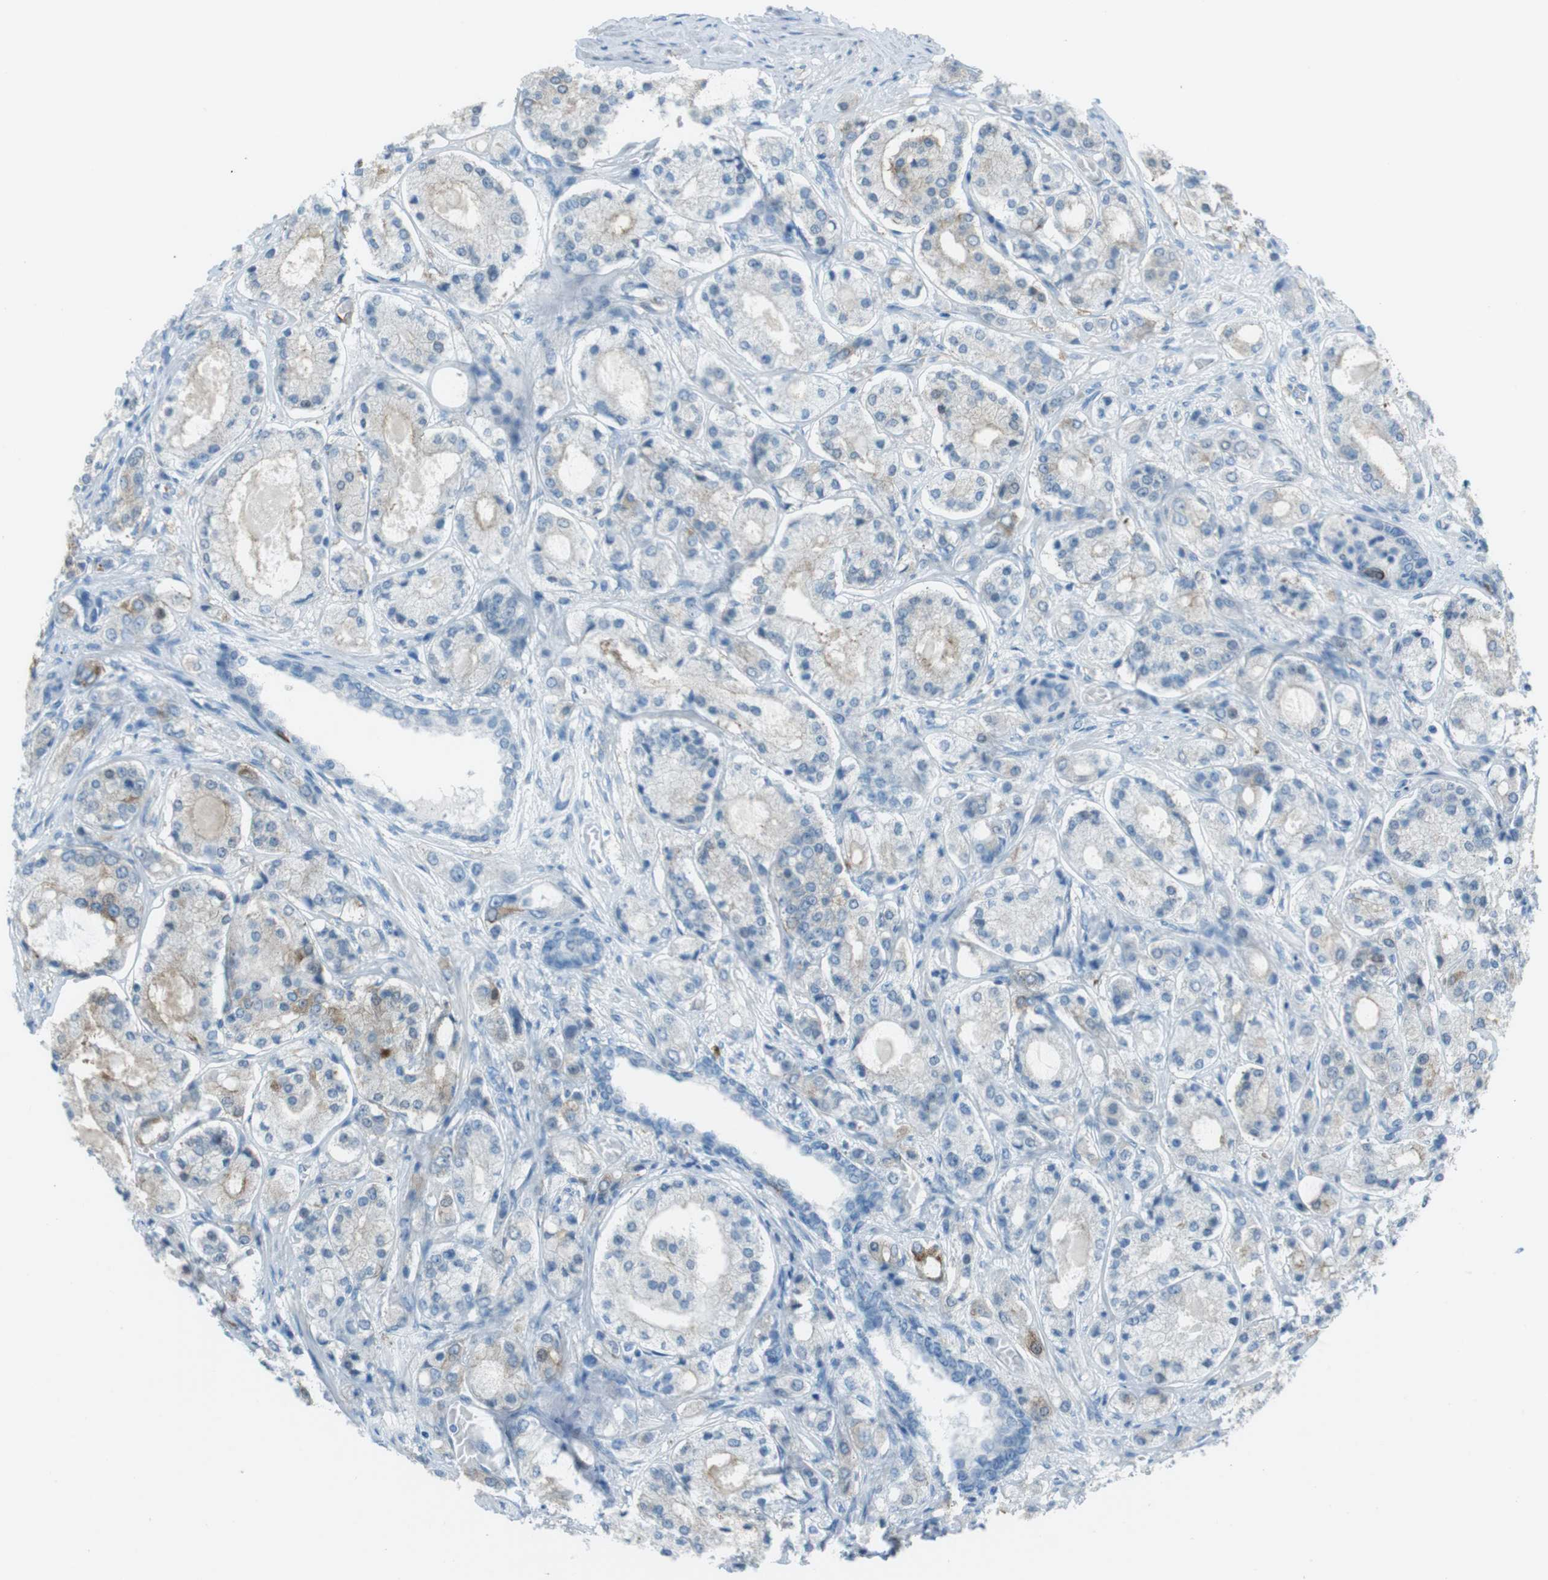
{"staining": {"intensity": "strong", "quantity": "<25%", "location": "cytoplasmic/membranous"}, "tissue": "prostate cancer", "cell_type": "Tumor cells", "image_type": "cancer", "snomed": [{"axis": "morphology", "description": "Adenocarcinoma, High grade"}, {"axis": "topography", "description": "Prostate"}], "caption": "Human prostate adenocarcinoma (high-grade) stained with a protein marker reveals strong staining in tumor cells.", "gene": "TUBB2A", "patient": {"sex": "male", "age": 65}}